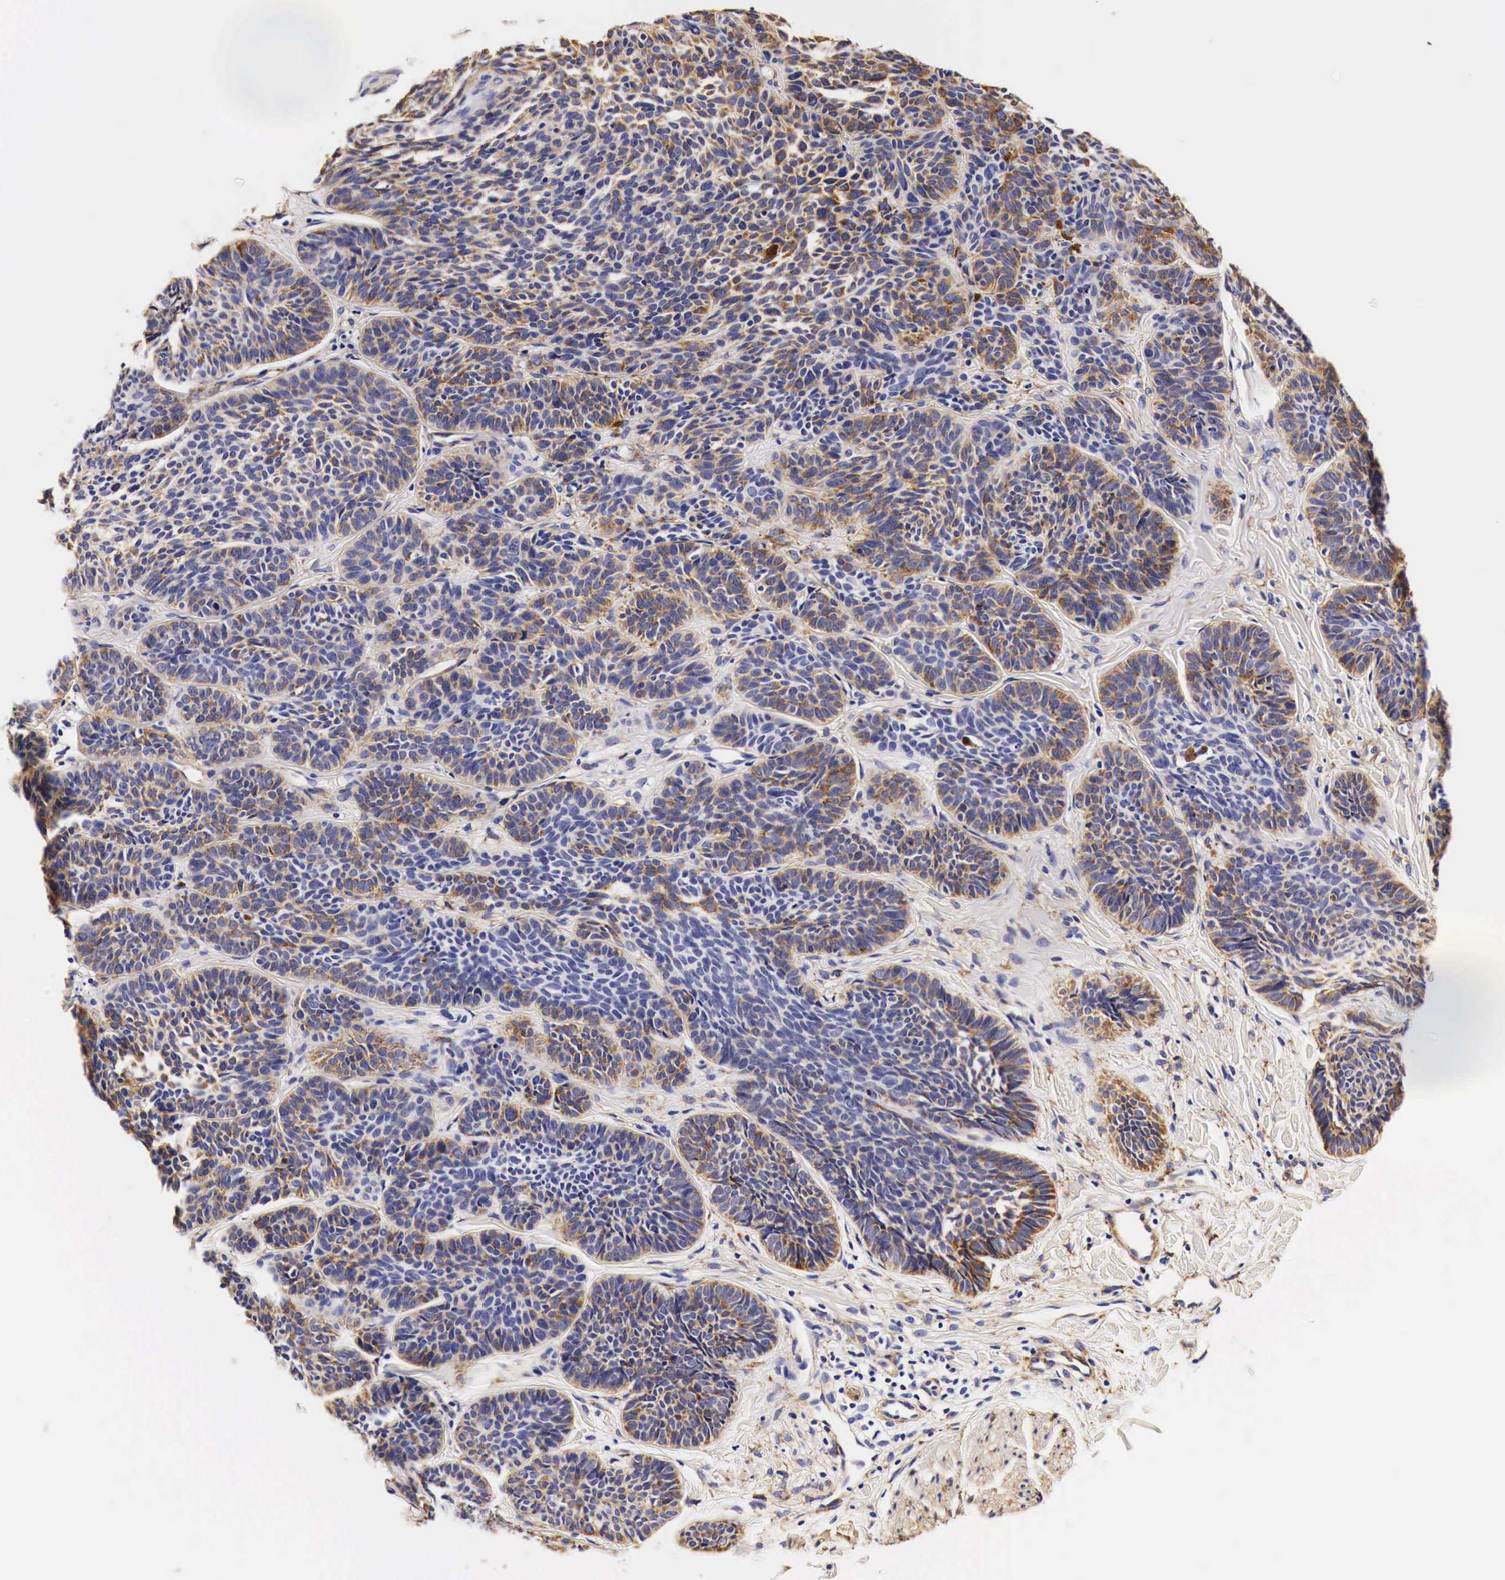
{"staining": {"intensity": "moderate", "quantity": "25%-75%", "location": "cytoplasmic/membranous"}, "tissue": "skin cancer", "cell_type": "Tumor cells", "image_type": "cancer", "snomed": [{"axis": "morphology", "description": "Basal cell carcinoma"}, {"axis": "topography", "description": "Skin"}], "caption": "Immunohistochemical staining of human skin cancer demonstrates medium levels of moderate cytoplasmic/membranous protein staining in about 25%-75% of tumor cells. (Brightfield microscopy of DAB IHC at high magnification).", "gene": "LAMB2", "patient": {"sex": "female", "age": 62}}